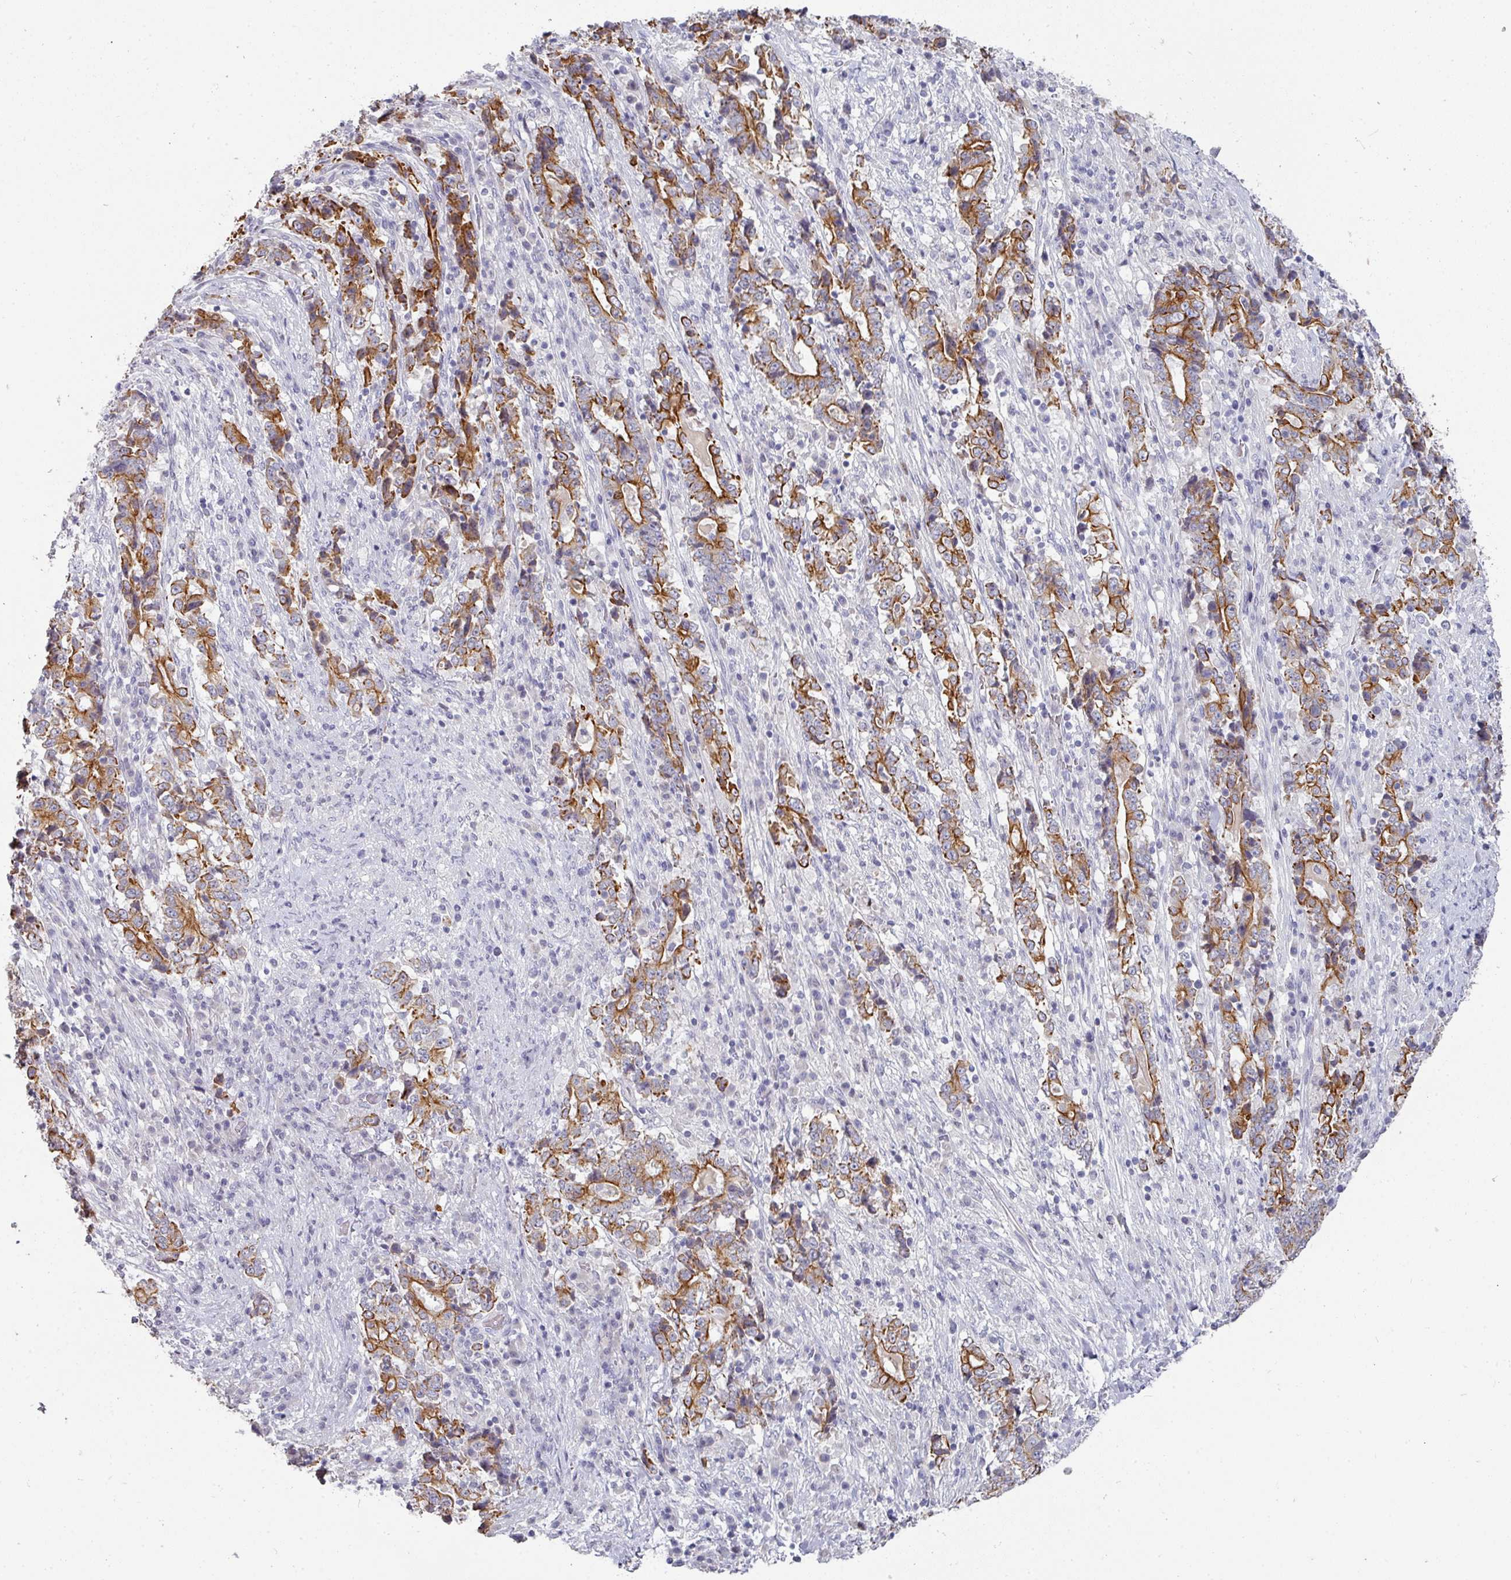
{"staining": {"intensity": "strong", "quantity": ">75%", "location": "cytoplasmic/membranous"}, "tissue": "stomach cancer", "cell_type": "Tumor cells", "image_type": "cancer", "snomed": [{"axis": "morphology", "description": "Normal tissue, NOS"}, {"axis": "morphology", "description": "Adenocarcinoma, NOS"}, {"axis": "topography", "description": "Stomach, upper"}, {"axis": "topography", "description": "Stomach"}], "caption": "IHC histopathology image of stomach cancer (adenocarcinoma) stained for a protein (brown), which displays high levels of strong cytoplasmic/membranous expression in about >75% of tumor cells.", "gene": "GTF2H3", "patient": {"sex": "male", "age": 59}}